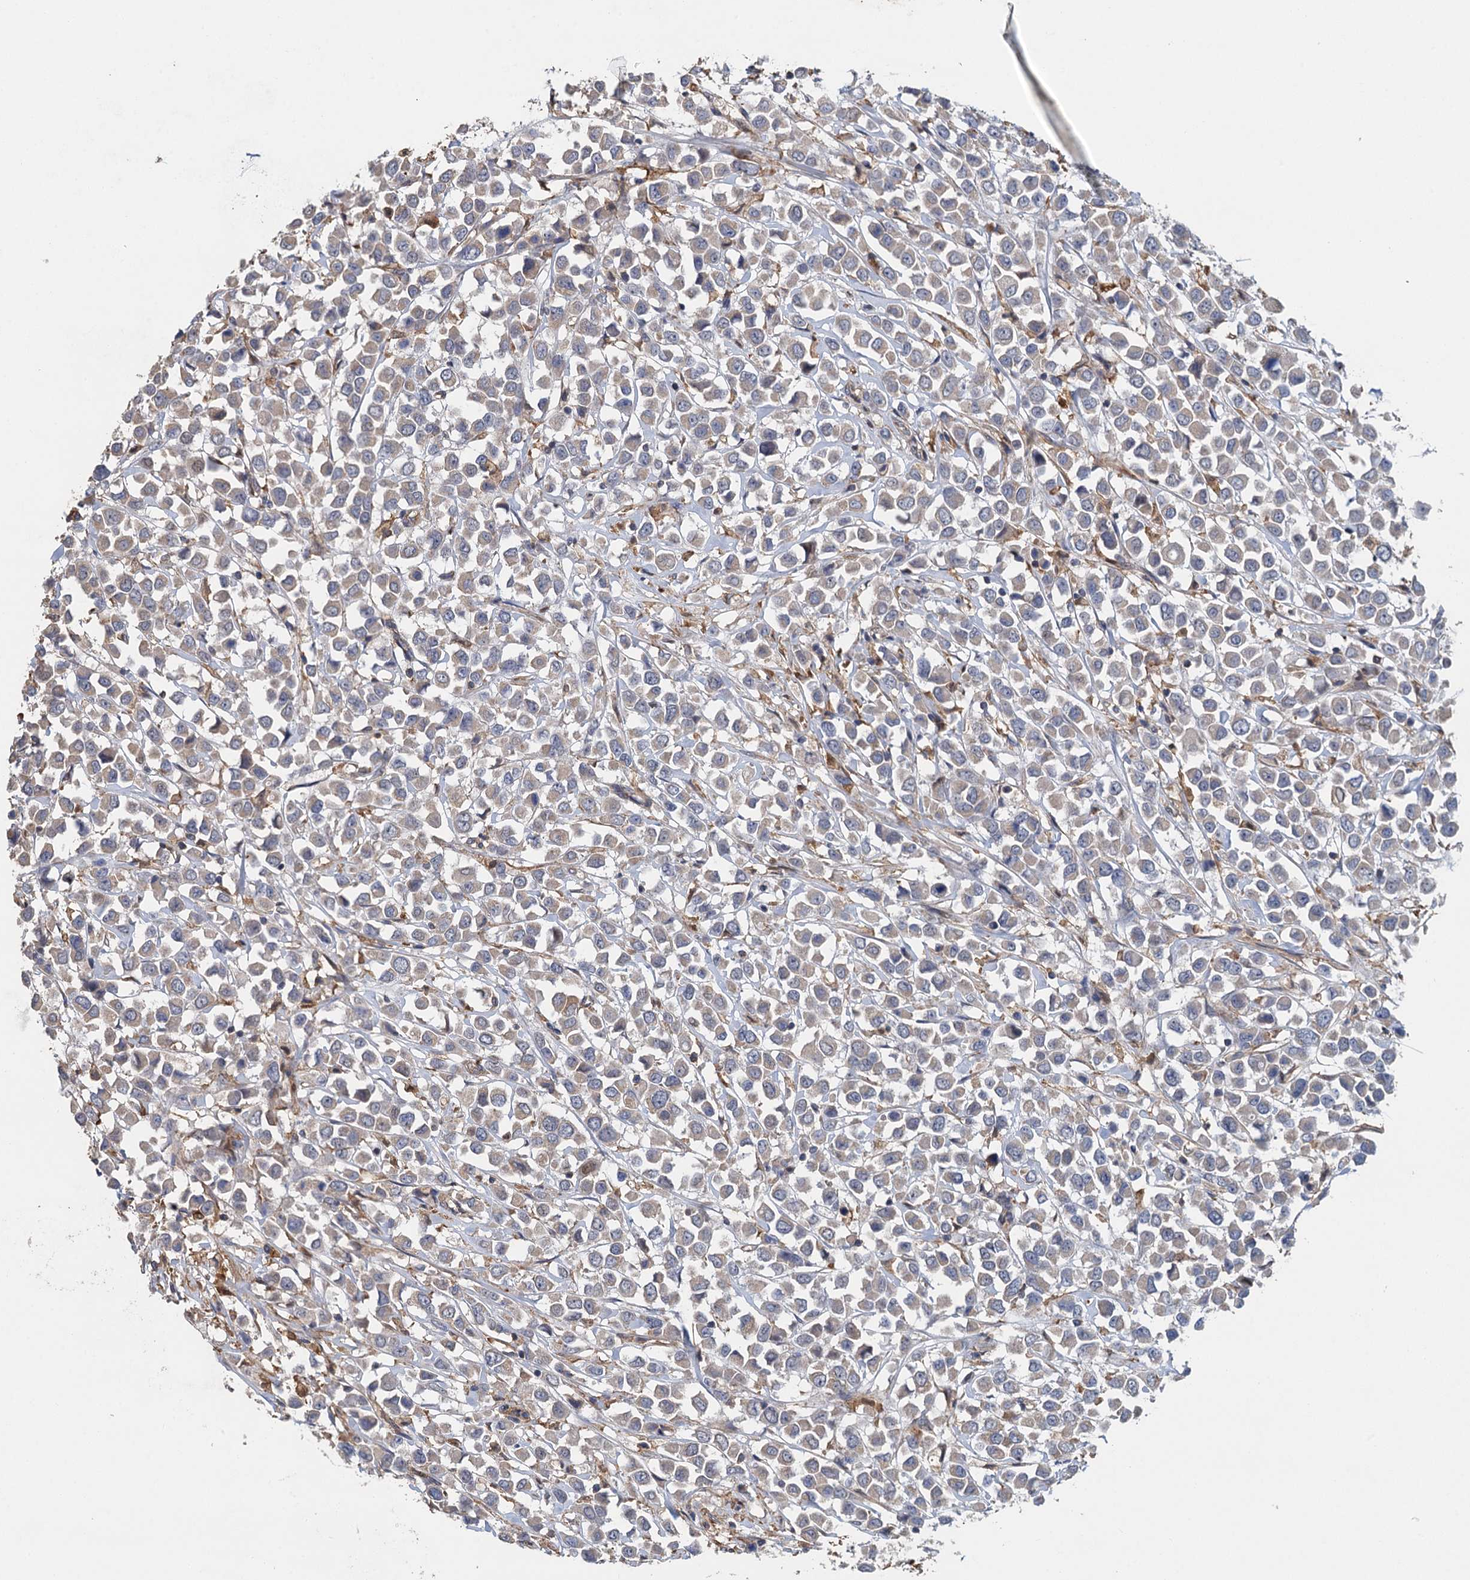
{"staining": {"intensity": "weak", "quantity": "<25%", "location": "cytoplasmic/membranous"}, "tissue": "breast cancer", "cell_type": "Tumor cells", "image_type": "cancer", "snomed": [{"axis": "morphology", "description": "Duct carcinoma"}, {"axis": "topography", "description": "Breast"}], "caption": "Histopathology image shows no protein positivity in tumor cells of intraductal carcinoma (breast) tissue.", "gene": "RSAD2", "patient": {"sex": "female", "age": 61}}